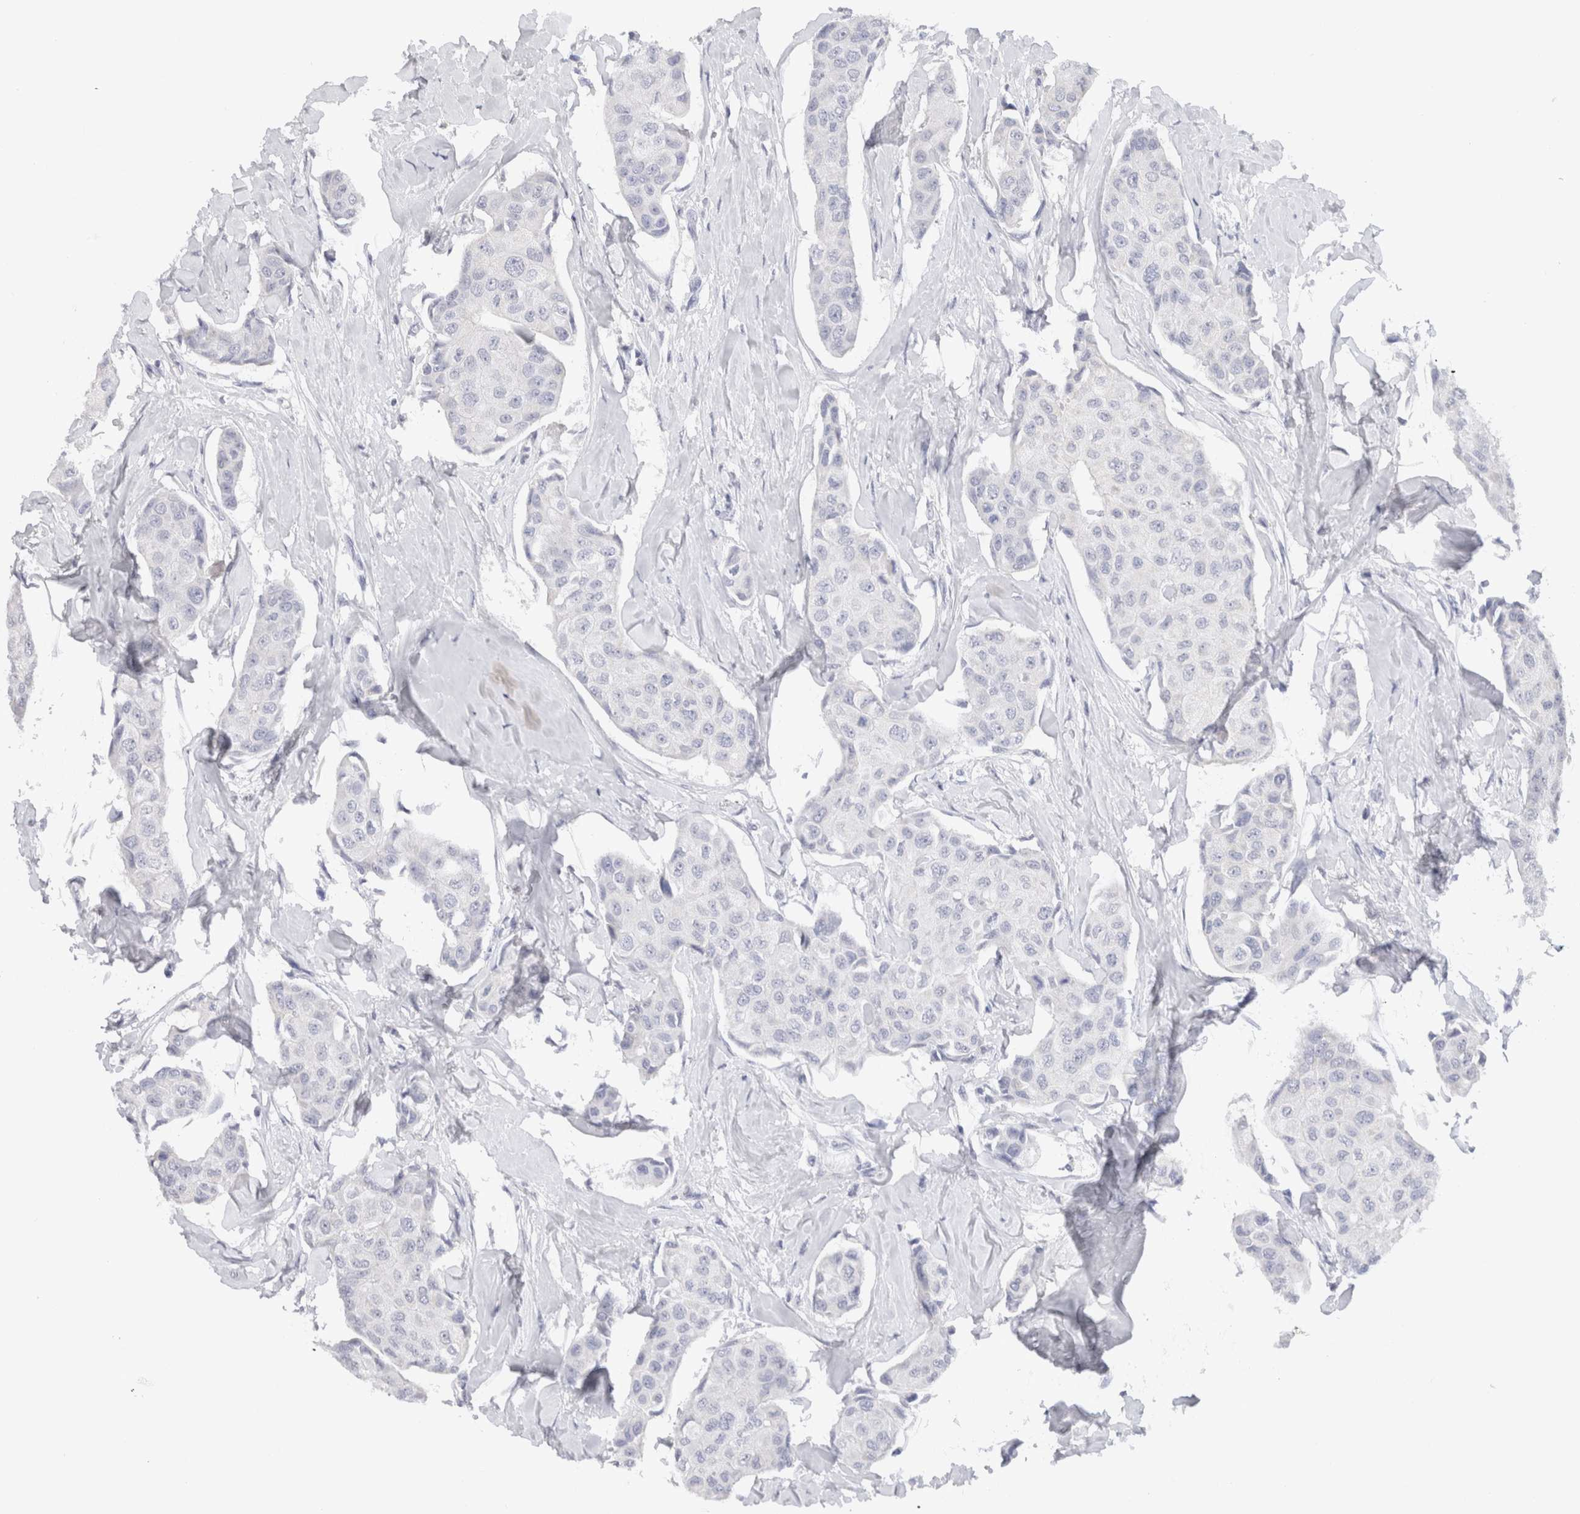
{"staining": {"intensity": "negative", "quantity": "none", "location": "none"}, "tissue": "breast cancer", "cell_type": "Tumor cells", "image_type": "cancer", "snomed": [{"axis": "morphology", "description": "Duct carcinoma"}, {"axis": "topography", "description": "Breast"}], "caption": "The micrograph demonstrates no significant expression in tumor cells of breast invasive ductal carcinoma.", "gene": "C9orf50", "patient": {"sex": "female", "age": 80}}